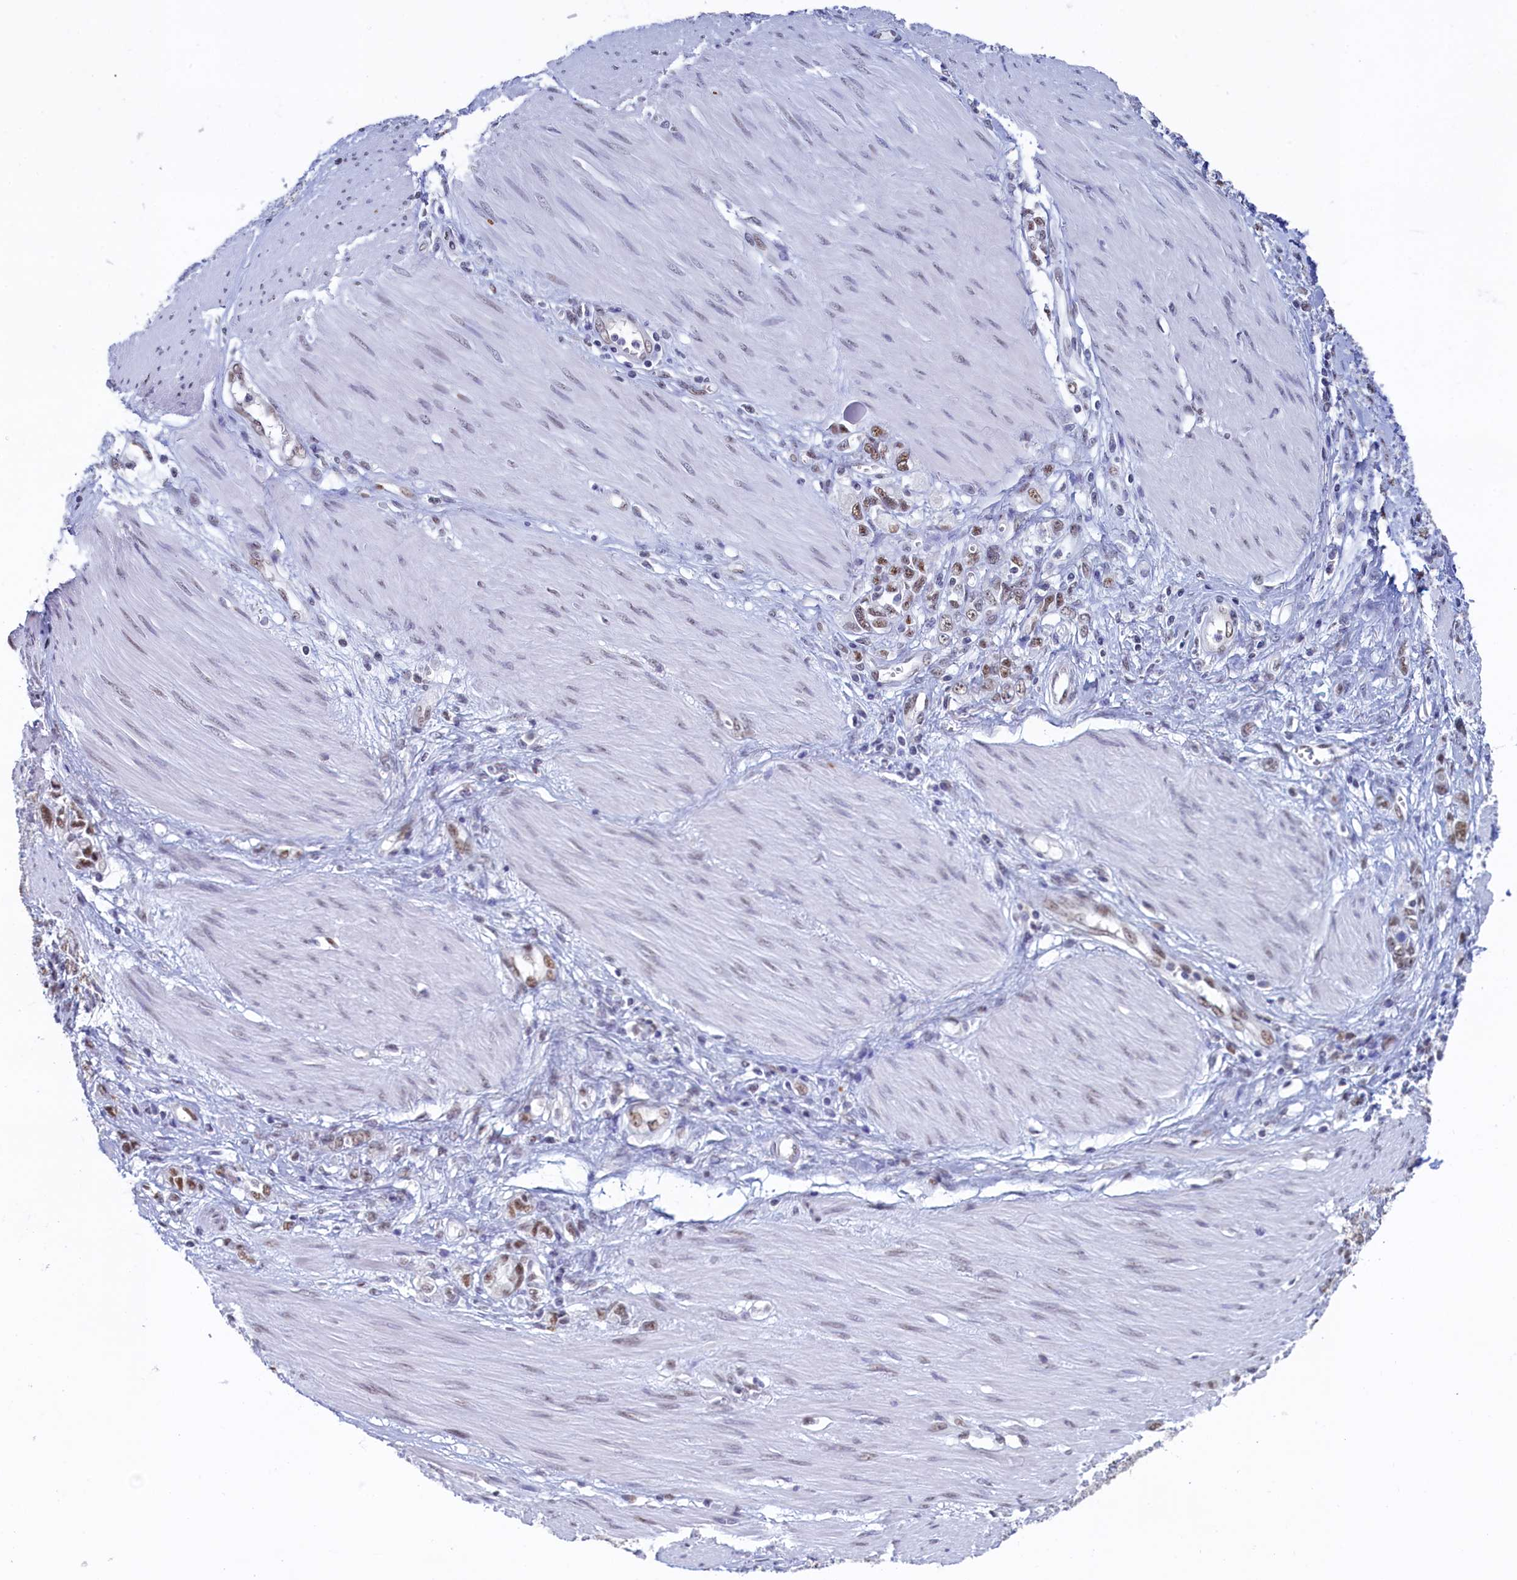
{"staining": {"intensity": "moderate", "quantity": "<25%", "location": "nuclear"}, "tissue": "stomach cancer", "cell_type": "Tumor cells", "image_type": "cancer", "snomed": [{"axis": "morphology", "description": "Adenocarcinoma, NOS"}, {"axis": "topography", "description": "Stomach"}], "caption": "This is an image of IHC staining of stomach cancer (adenocarcinoma), which shows moderate expression in the nuclear of tumor cells.", "gene": "MOSPD3", "patient": {"sex": "female", "age": 76}}